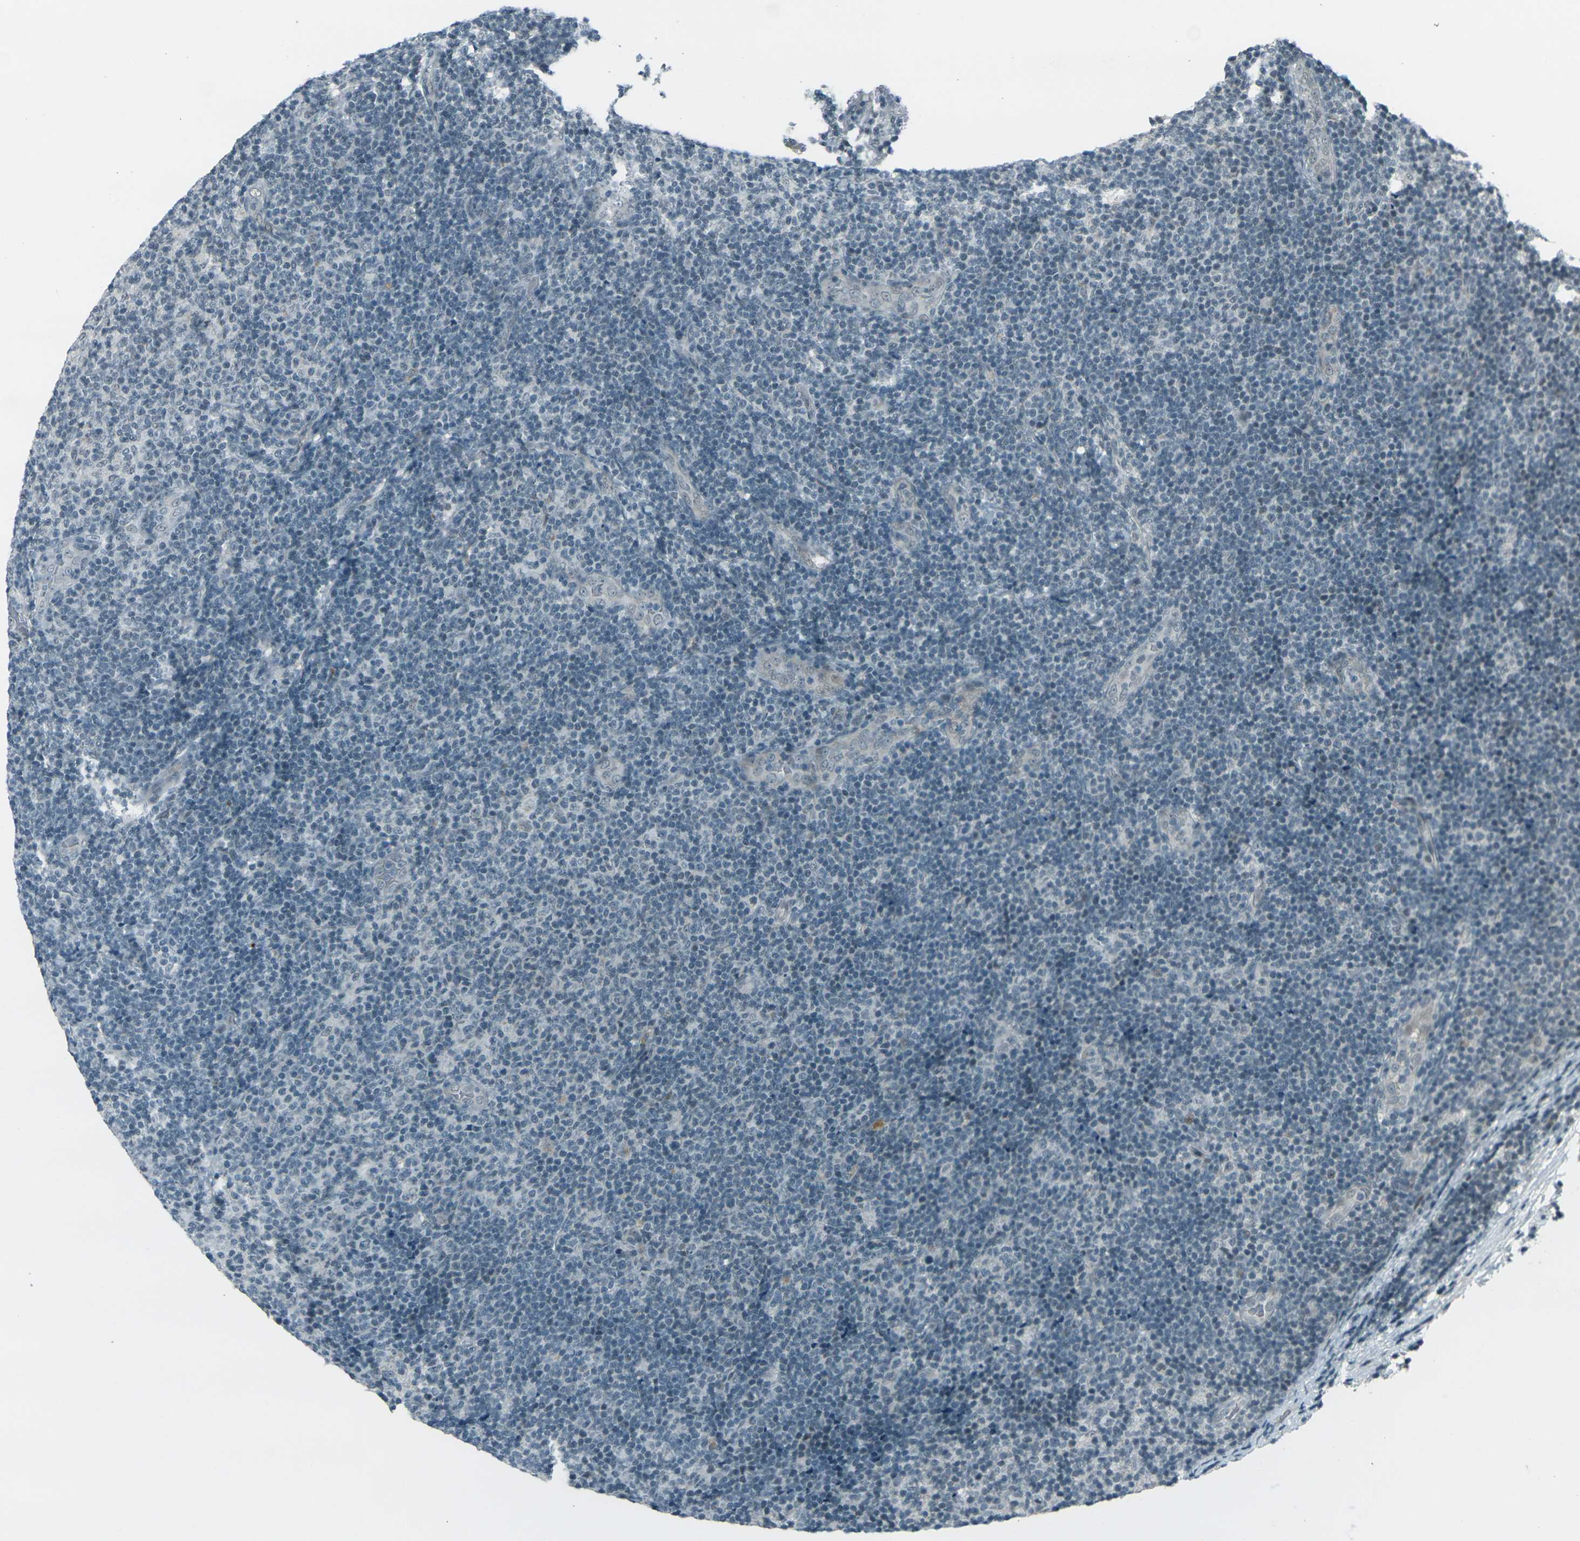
{"staining": {"intensity": "negative", "quantity": "none", "location": "none"}, "tissue": "lymphoma", "cell_type": "Tumor cells", "image_type": "cancer", "snomed": [{"axis": "morphology", "description": "Malignant lymphoma, non-Hodgkin's type, Low grade"}, {"axis": "topography", "description": "Lymph node"}], "caption": "A photomicrograph of human lymphoma is negative for staining in tumor cells.", "gene": "GPR19", "patient": {"sex": "male", "age": 83}}